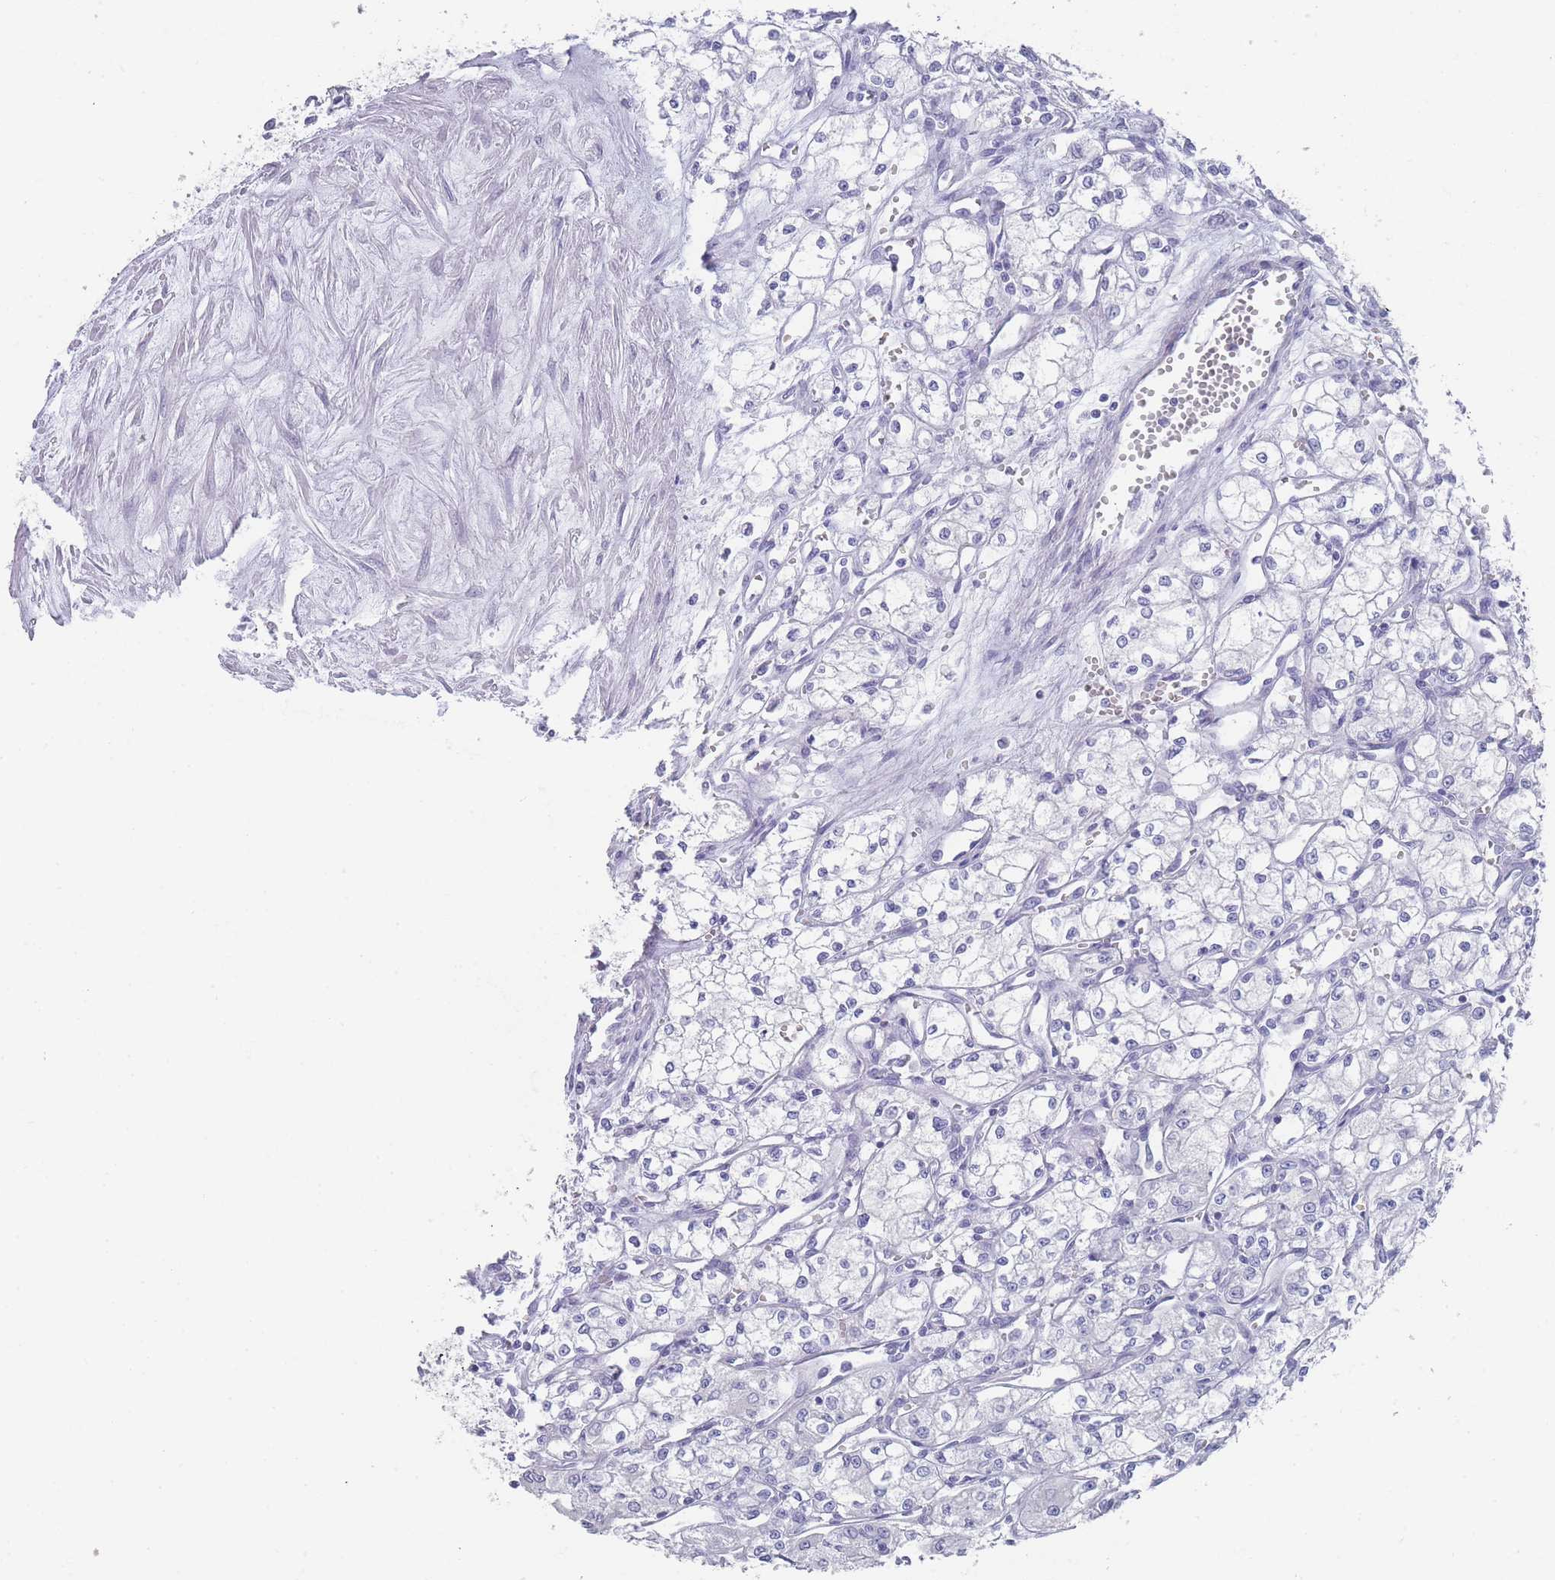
{"staining": {"intensity": "negative", "quantity": "none", "location": "none"}, "tissue": "renal cancer", "cell_type": "Tumor cells", "image_type": "cancer", "snomed": [{"axis": "morphology", "description": "Adenocarcinoma, NOS"}, {"axis": "topography", "description": "Kidney"}], "caption": "High power microscopy photomicrograph of an IHC histopathology image of renal cancer, revealing no significant staining in tumor cells.", "gene": "RAB2B", "patient": {"sex": "male", "age": 59}}